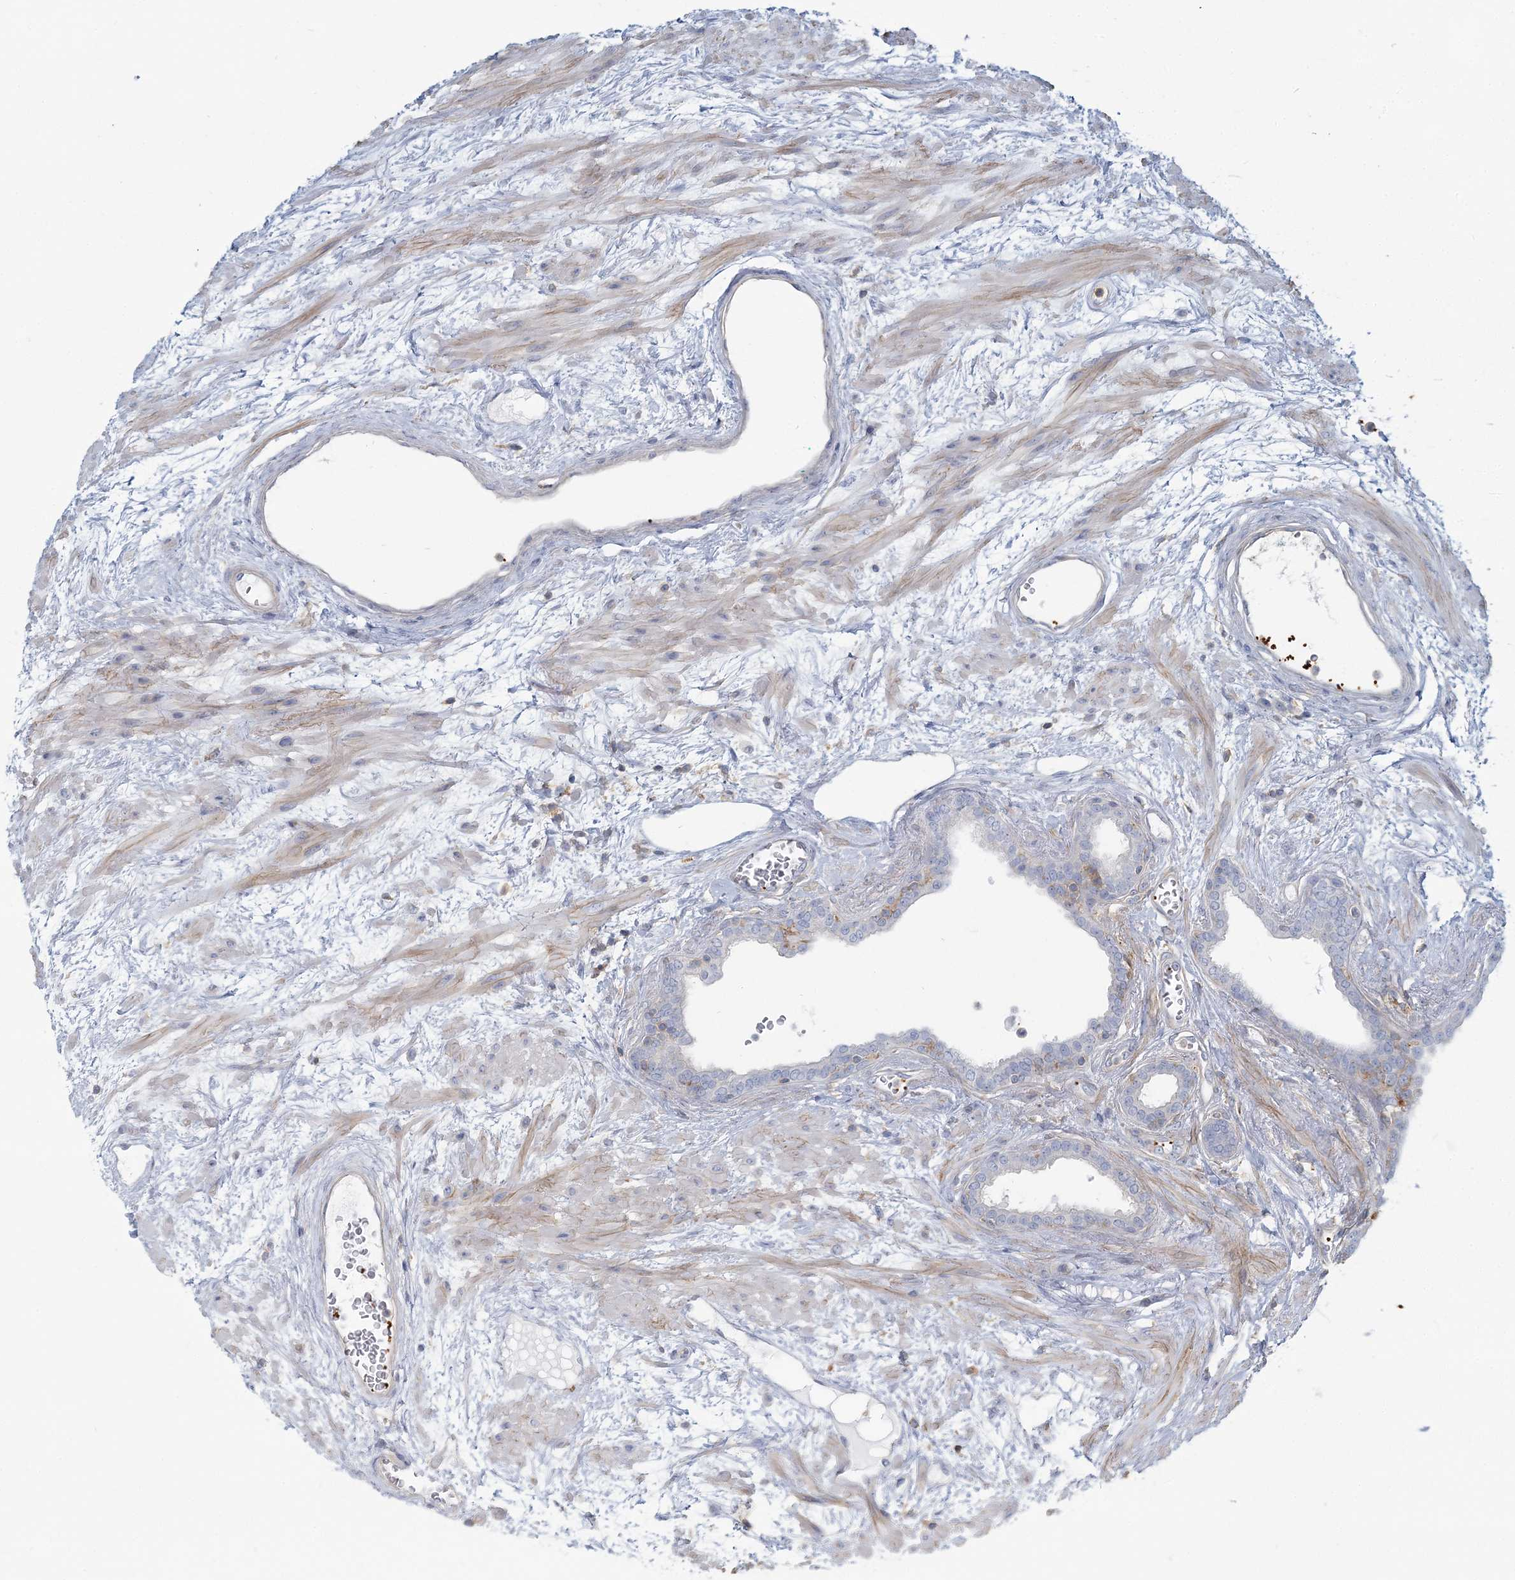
{"staining": {"intensity": "negative", "quantity": "none", "location": "none"}, "tissue": "prostate cancer", "cell_type": "Tumor cells", "image_type": "cancer", "snomed": [{"axis": "morphology", "description": "Adenocarcinoma, Low grade"}, {"axis": "topography", "description": "Prostate"}], "caption": "The photomicrograph reveals no significant positivity in tumor cells of prostate cancer (adenocarcinoma (low-grade)). (DAB (3,3'-diaminobenzidine) IHC, high magnification).", "gene": "CUEDC2", "patient": {"sex": "male", "age": 60}}